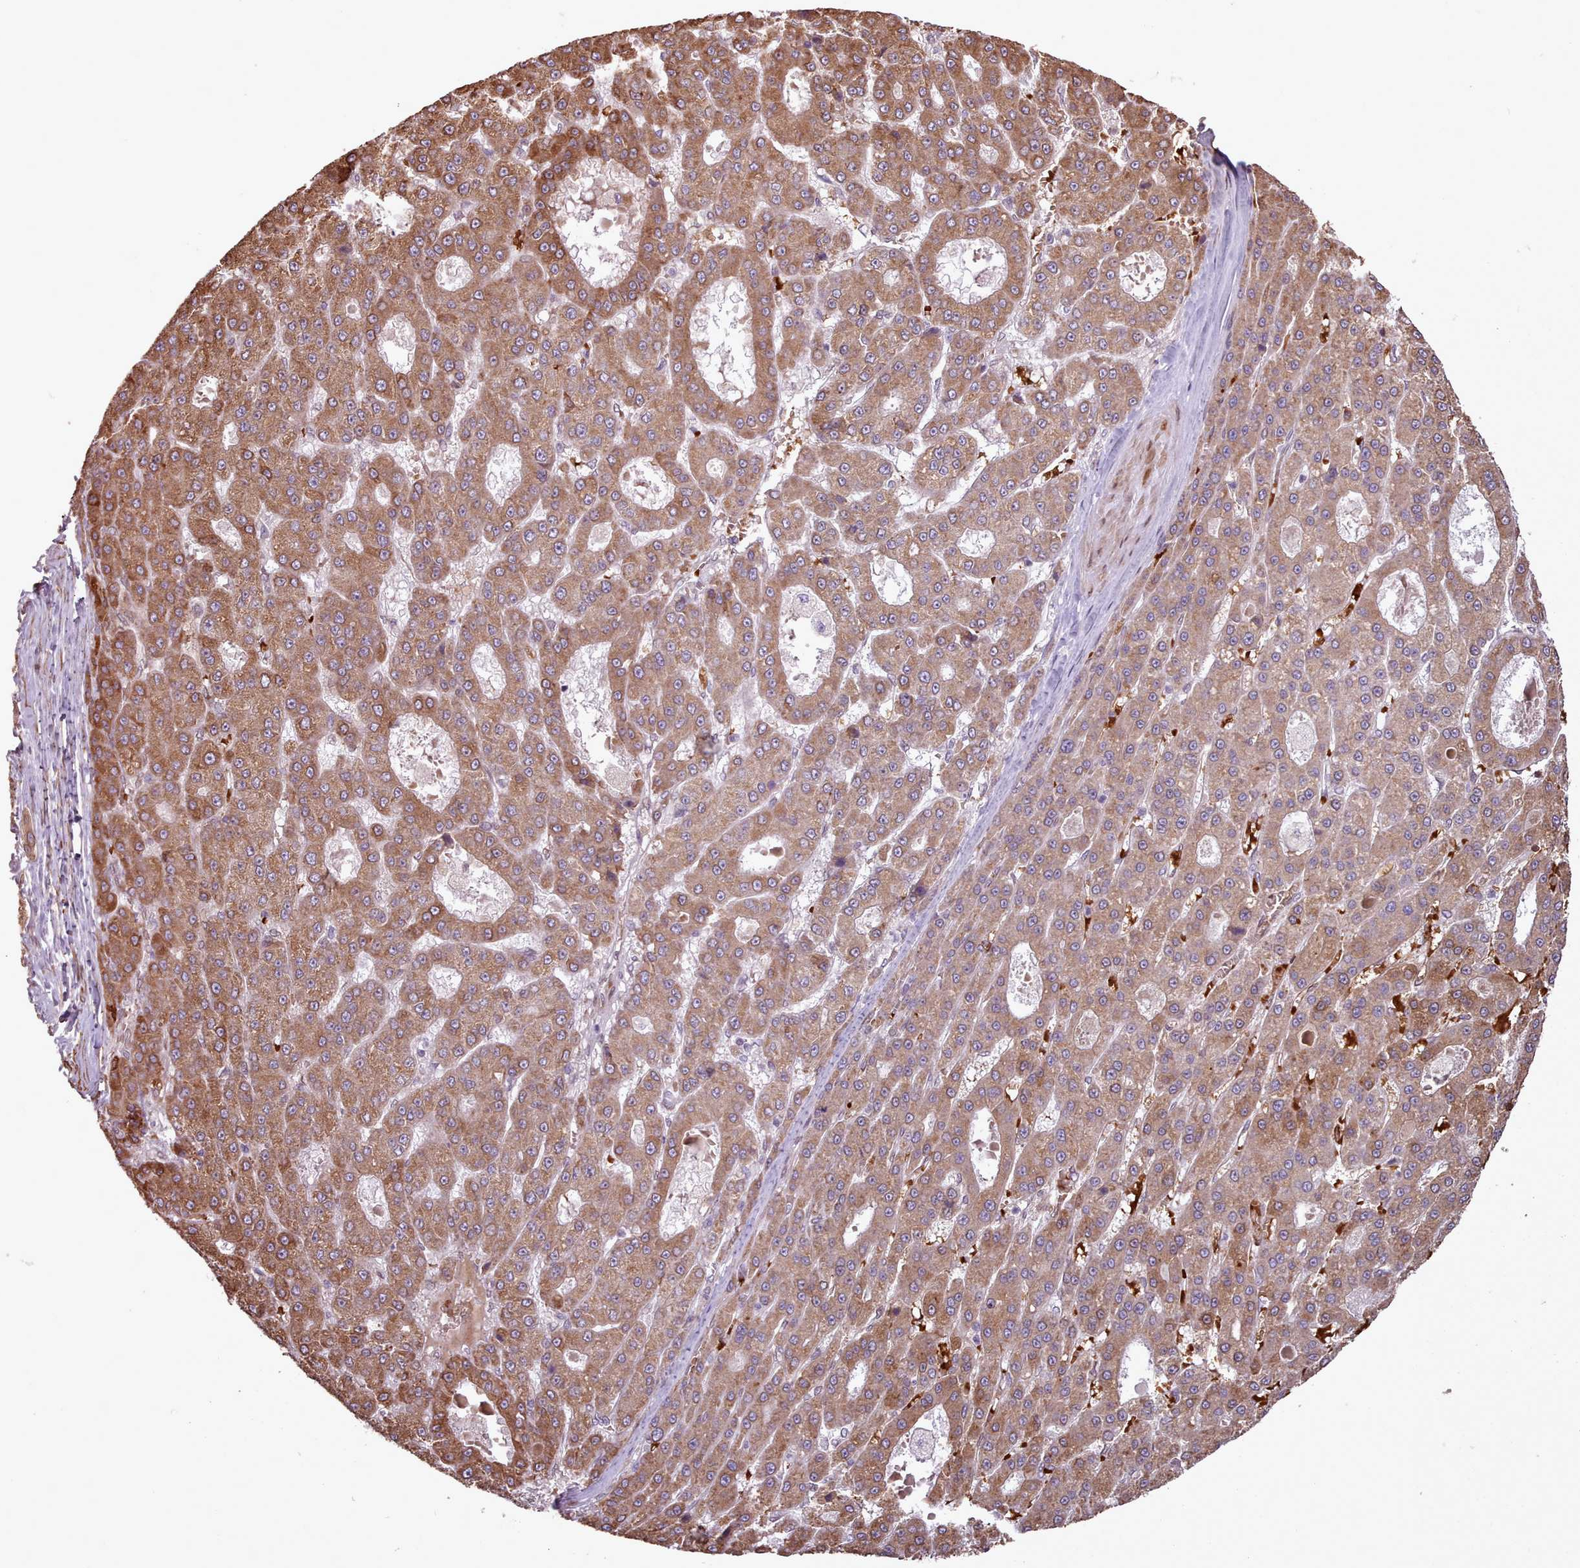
{"staining": {"intensity": "moderate", "quantity": ">75%", "location": "cytoplasmic/membranous"}, "tissue": "liver cancer", "cell_type": "Tumor cells", "image_type": "cancer", "snomed": [{"axis": "morphology", "description": "Carcinoma, Hepatocellular, NOS"}, {"axis": "topography", "description": "Liver"}], "caption": "Human liver hepatocellular carcinoma stained with a brown dye displays moderate cytoplasmic/membranous positive expression in approximately >75% of tumor cells.", "gene": "CABP1", "patient": {"sex": "male", "age": 70}}